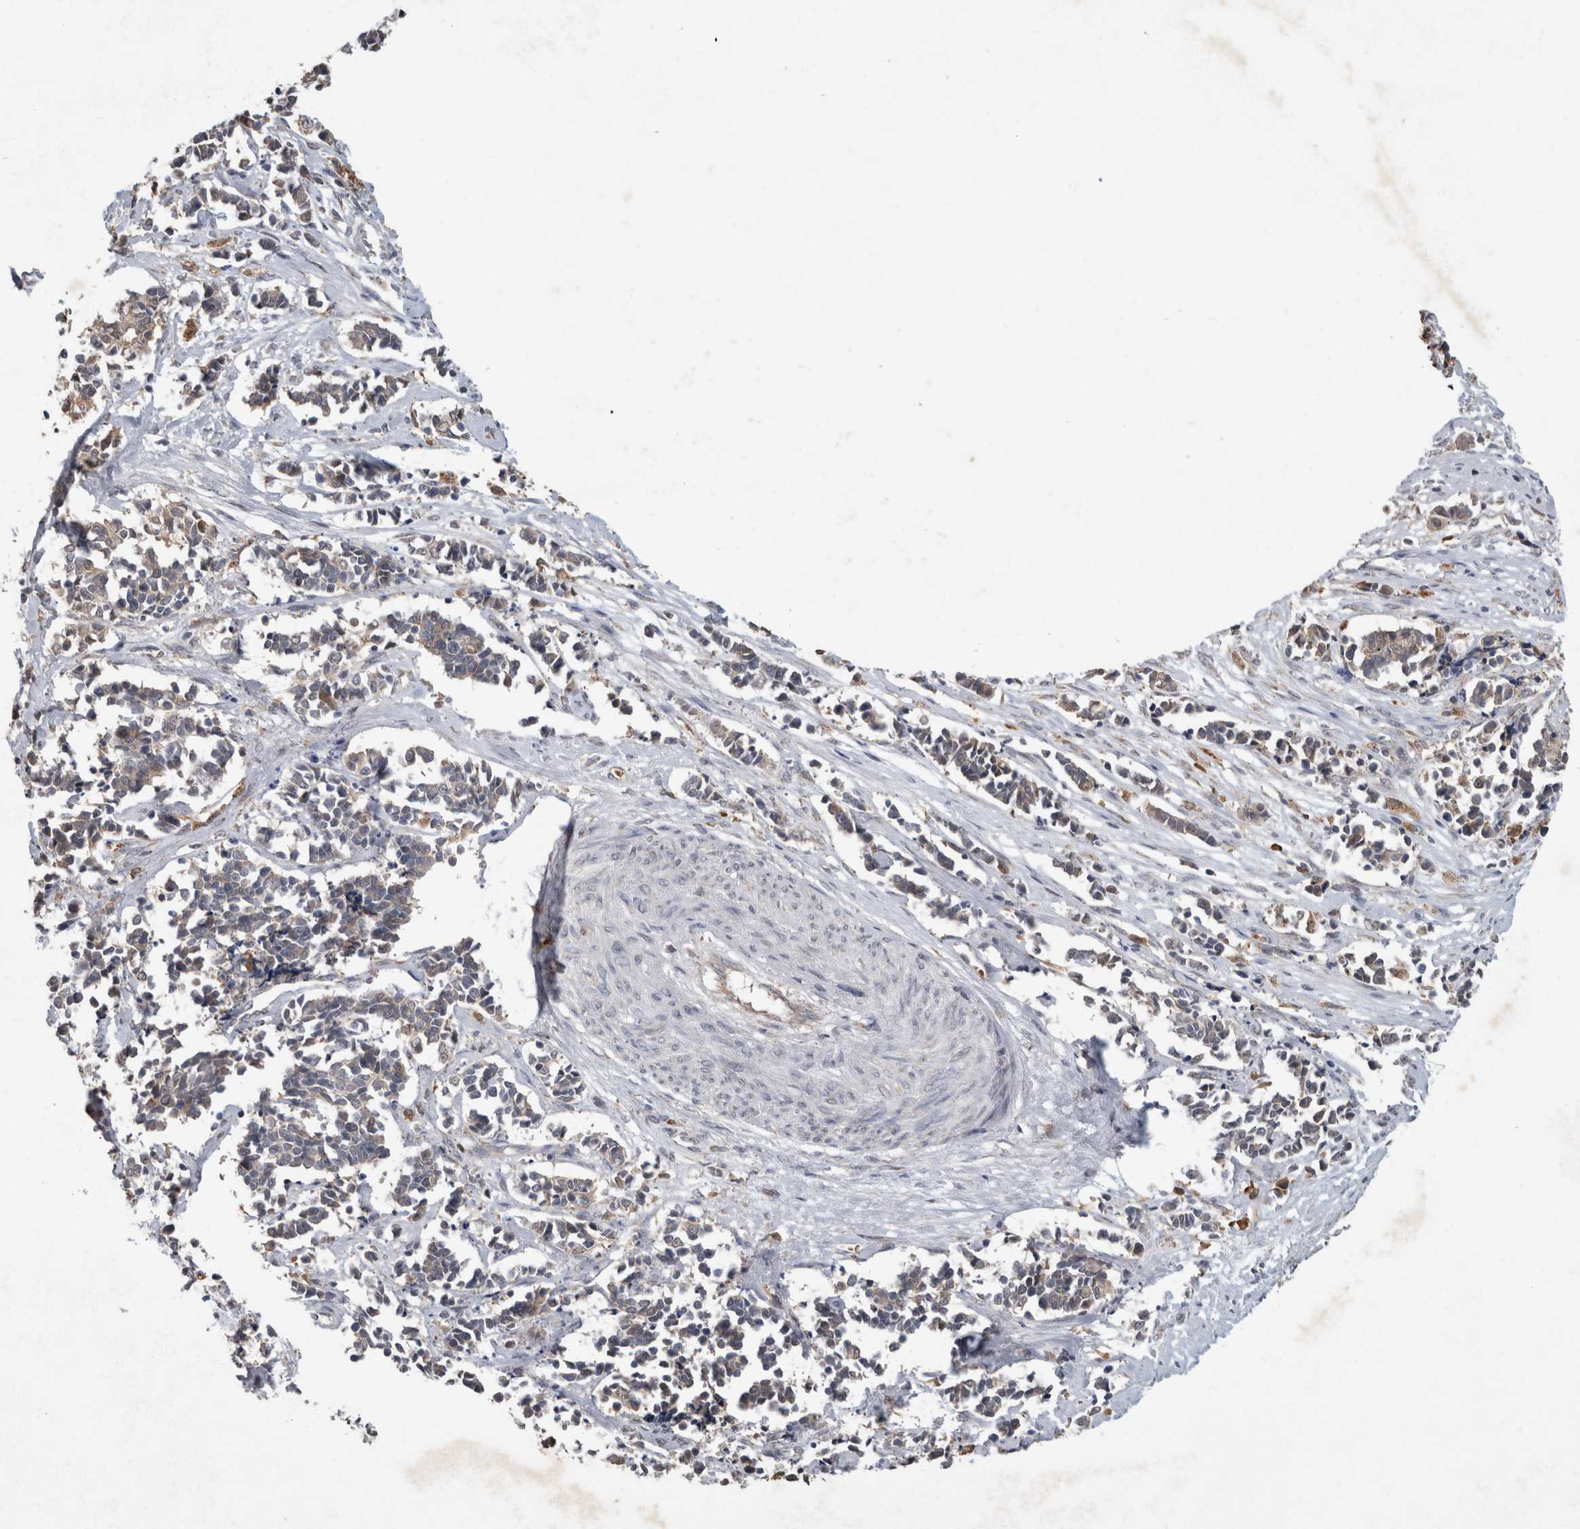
{"staining": {"intensity": "weak", "quantity": "<25%", "location": "cytoplasmic/membranous"}, "tissue": "cervical cancer", "cell_type": "Tumor cells", "image_type": "cancer", "snomed": [{"axis": "morphology", "description": "Normal tissue, NOS"}, {"axis": "morphology", "description": "Squamous cell carcinoma, NOS"}, {"axis": "topography", "description": "Cervix"}], "caption": "Immunohistochemical staining of human cervical squamous cell carcinoma displays no significant expression in tumor cells.", "gene": "ADGRL3", "patient": {"sex": "female", "age": 35}}